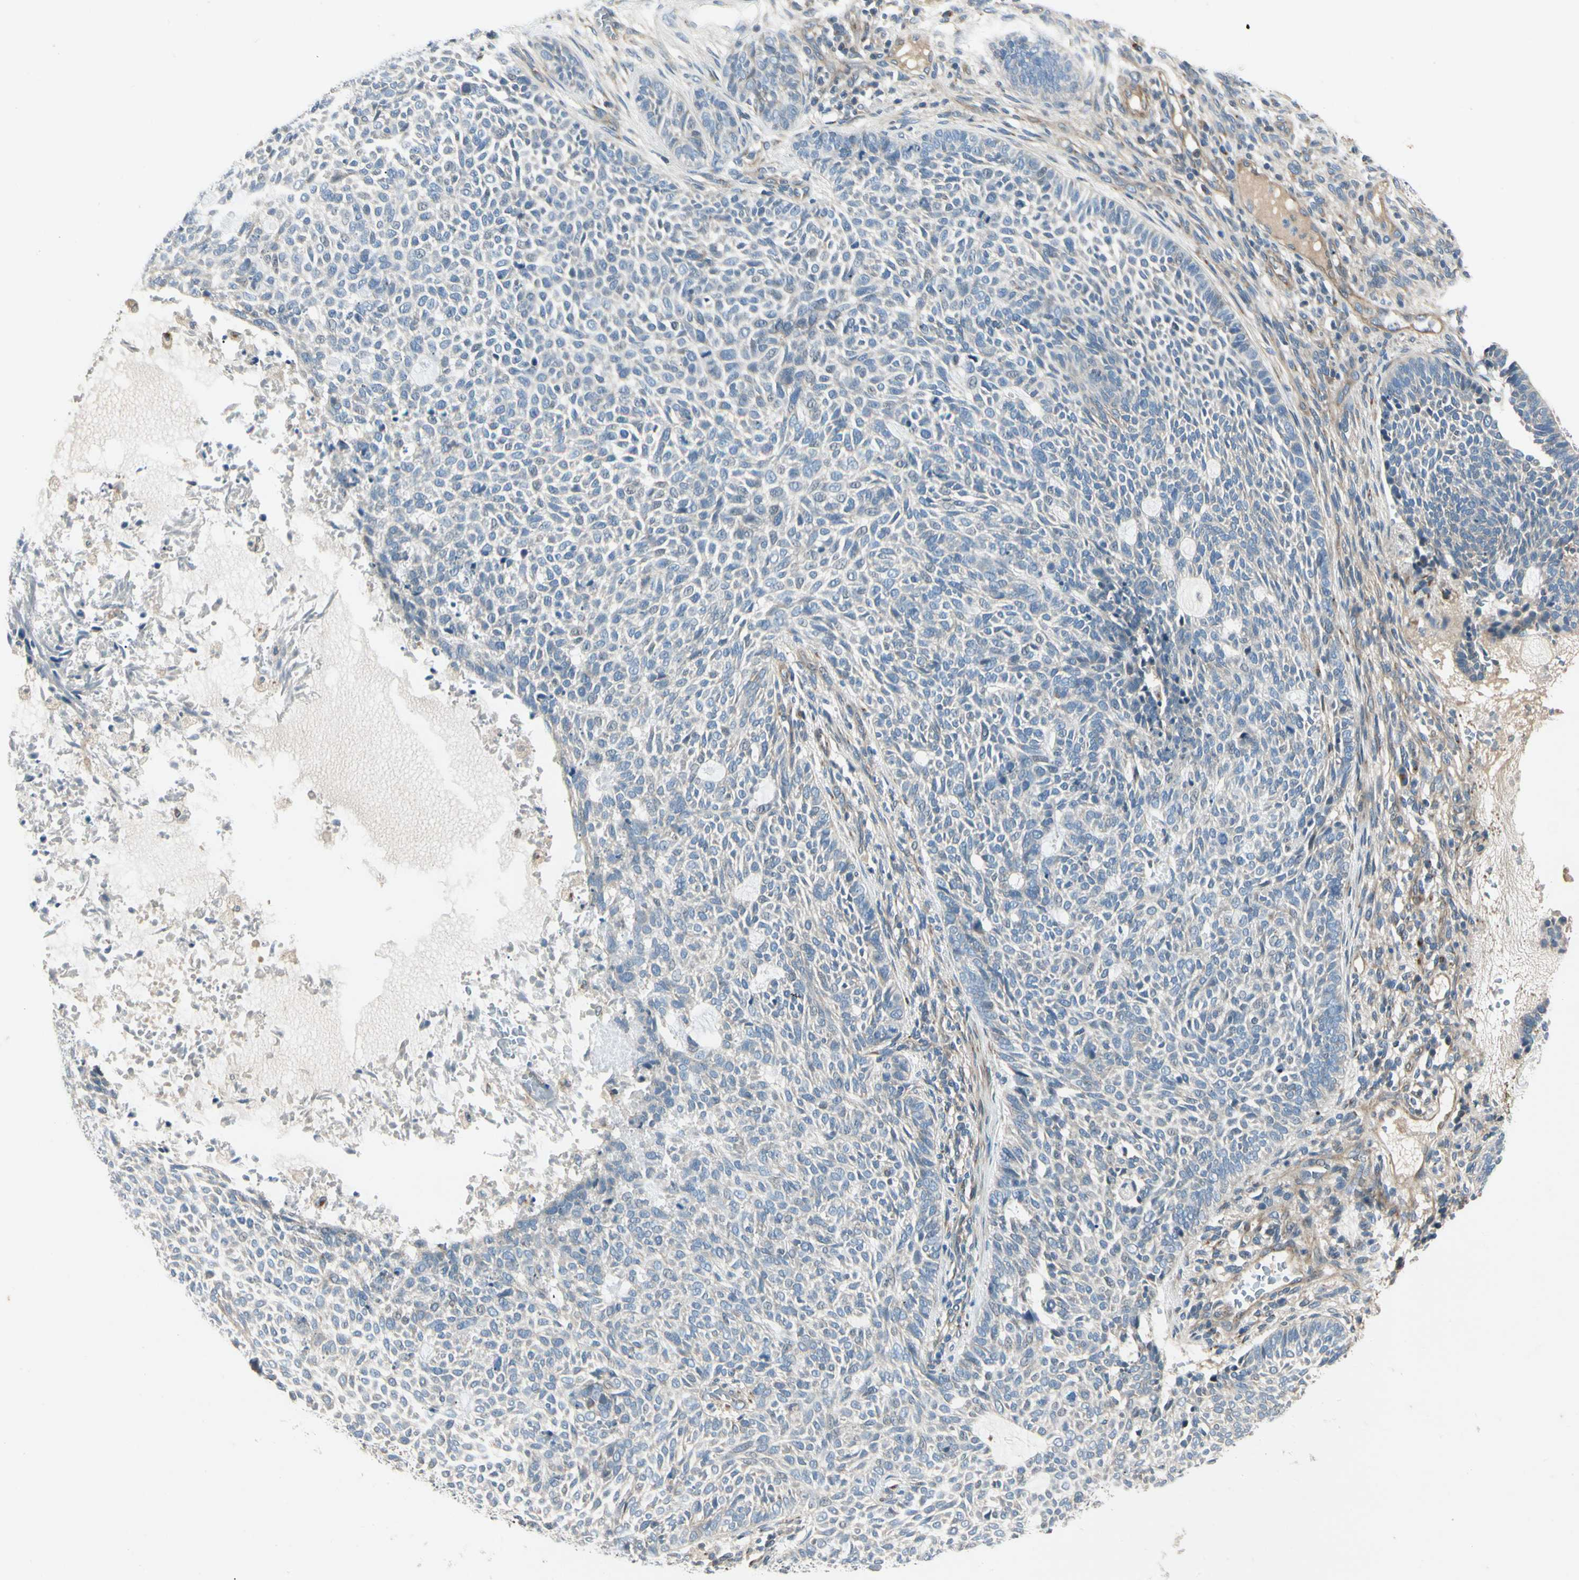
{"staining": {"intensity": "negative", "quantity": "none", "location": "none"}, "tissue": "skin cancer", "cell_type": "Tumor cells", "image_type": "cancer", "snomed": [{"axis": "morphology", "description": "Normal tissue, NOS"}, {"axis": "morphology", "description": "Basal cell carcinoma"}, {"axis": "topography", "description": "Skin"}], "caption": "Skin basal cell carcinoma was stained to show a protein in brown. There is no significant expression in tumor cells. Nuclei are stained in blue.", "gene": "ABCA3", "patient": {"sex": "male", "age": 87}}